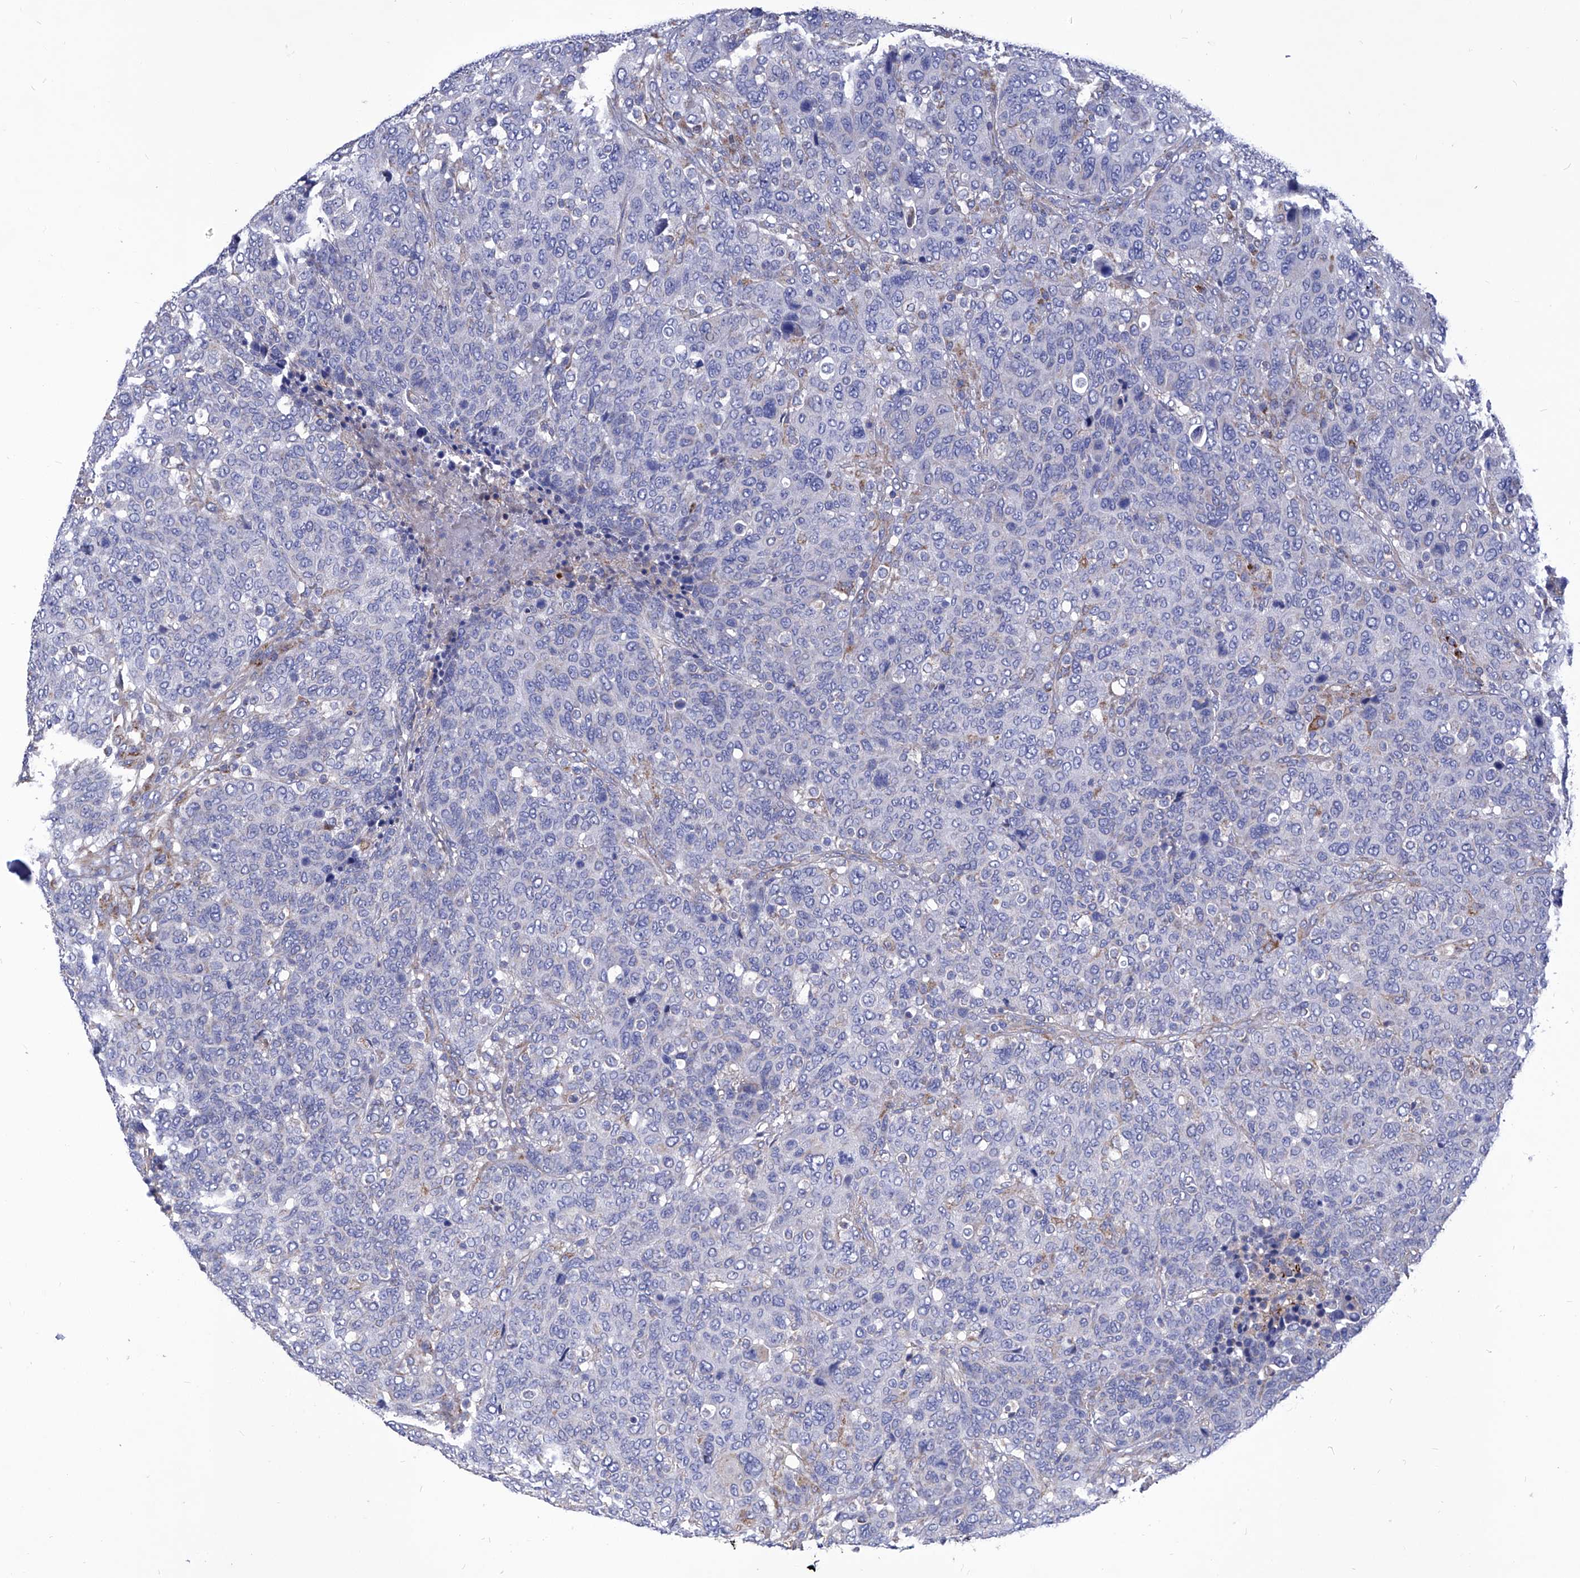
{"staining": {"intensity": "negative", "quantity": "none", "location": "none"}, "tissue": "breast cancer", "cell_type": "Tumor cells", "image_type": "cancer", "snomed": [{"axis": "morphology", "description": "Duct carcinoma"}, {"axis": "topography", "description": "Breast"}], "caption": "Tumor cells are negative for brown protein staining in breast invasive ductal carcinoma.", "gene": "HRNR", "patient": {"sex": "female", "age": 37}}